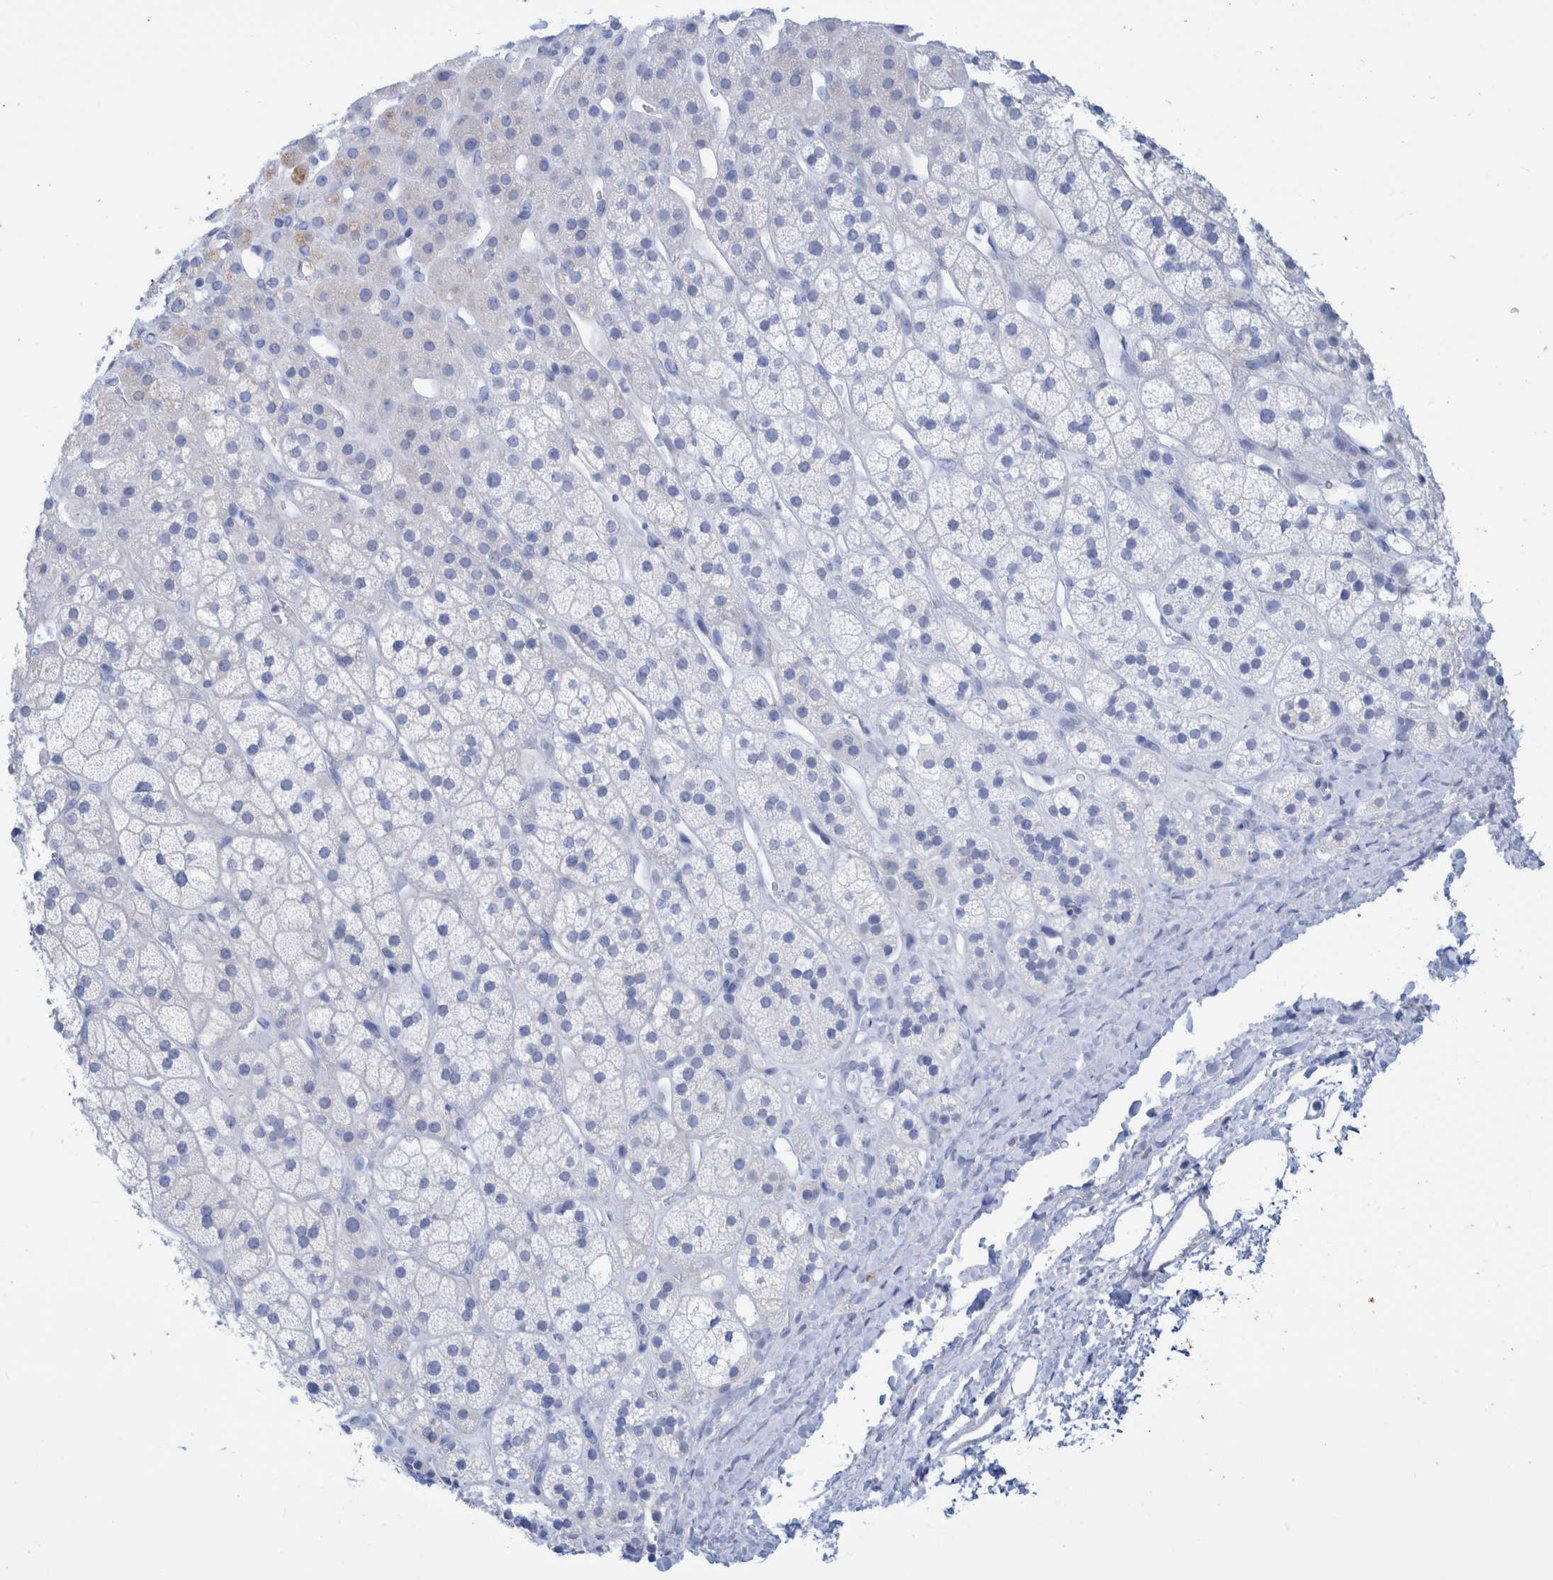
{"staining": {"intensity": "moderate", "quantity": "<25%", "location": "cytoplasmic/membranous"}, "tissue": "adrenal gland", "cell_type": "Glandular cells", "image_type": "normal", "snomed": [{"axis": "morphology", "description": "Normal tissue, NOS"}, {"axis": "topography", "description": "Adrenal gland"}], "caption": "Protein staining of unremarkable adrenal gland reveals moderate cytoplasmic/membranous positivity in about <25% of glandular cells.", "gene": "PERP", "patient": {"sex": "male", "age": 56}}